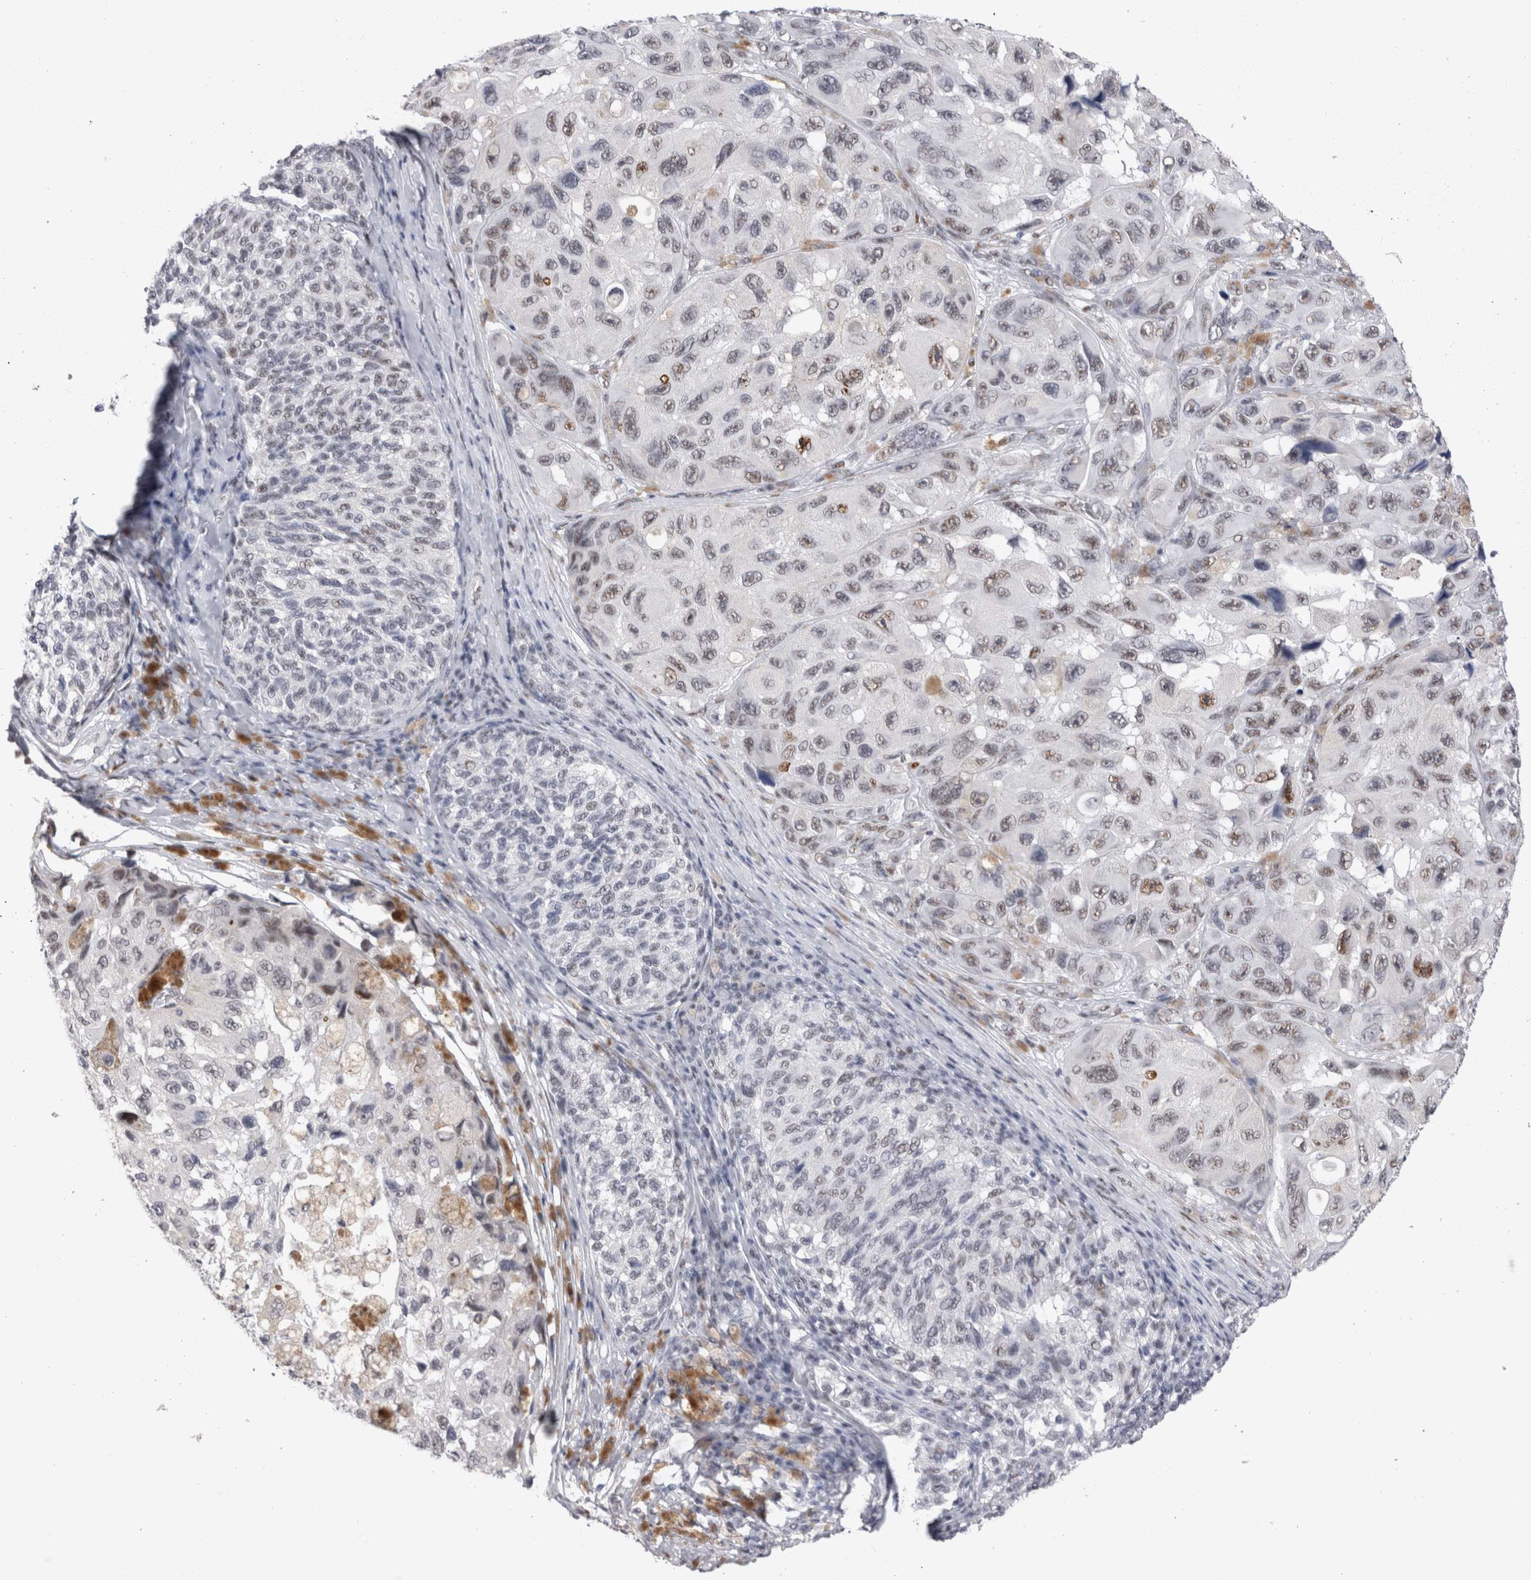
{"staining": {"intensity": "strong", "quantity": "25%-75%", "location": "nuclear"}, "tissue": "melanoma", "cell_type": "Tumor cells", "image_type": "cancer", "snomed": [{"axis": "morphology", "description": "Malignant melanoma, NOS"}, {"axis": "topography", "description": "Skin"}], "caption": "Immunohistochemistry (IHC) histopathology image of melanoma stained for a protein (brown), which demonstrates high levels of strong nuclear staining in approximately 25%-75% of tumor cells.", "gene": "RBM6", "patient": {"sex": "female", "age": 73}}